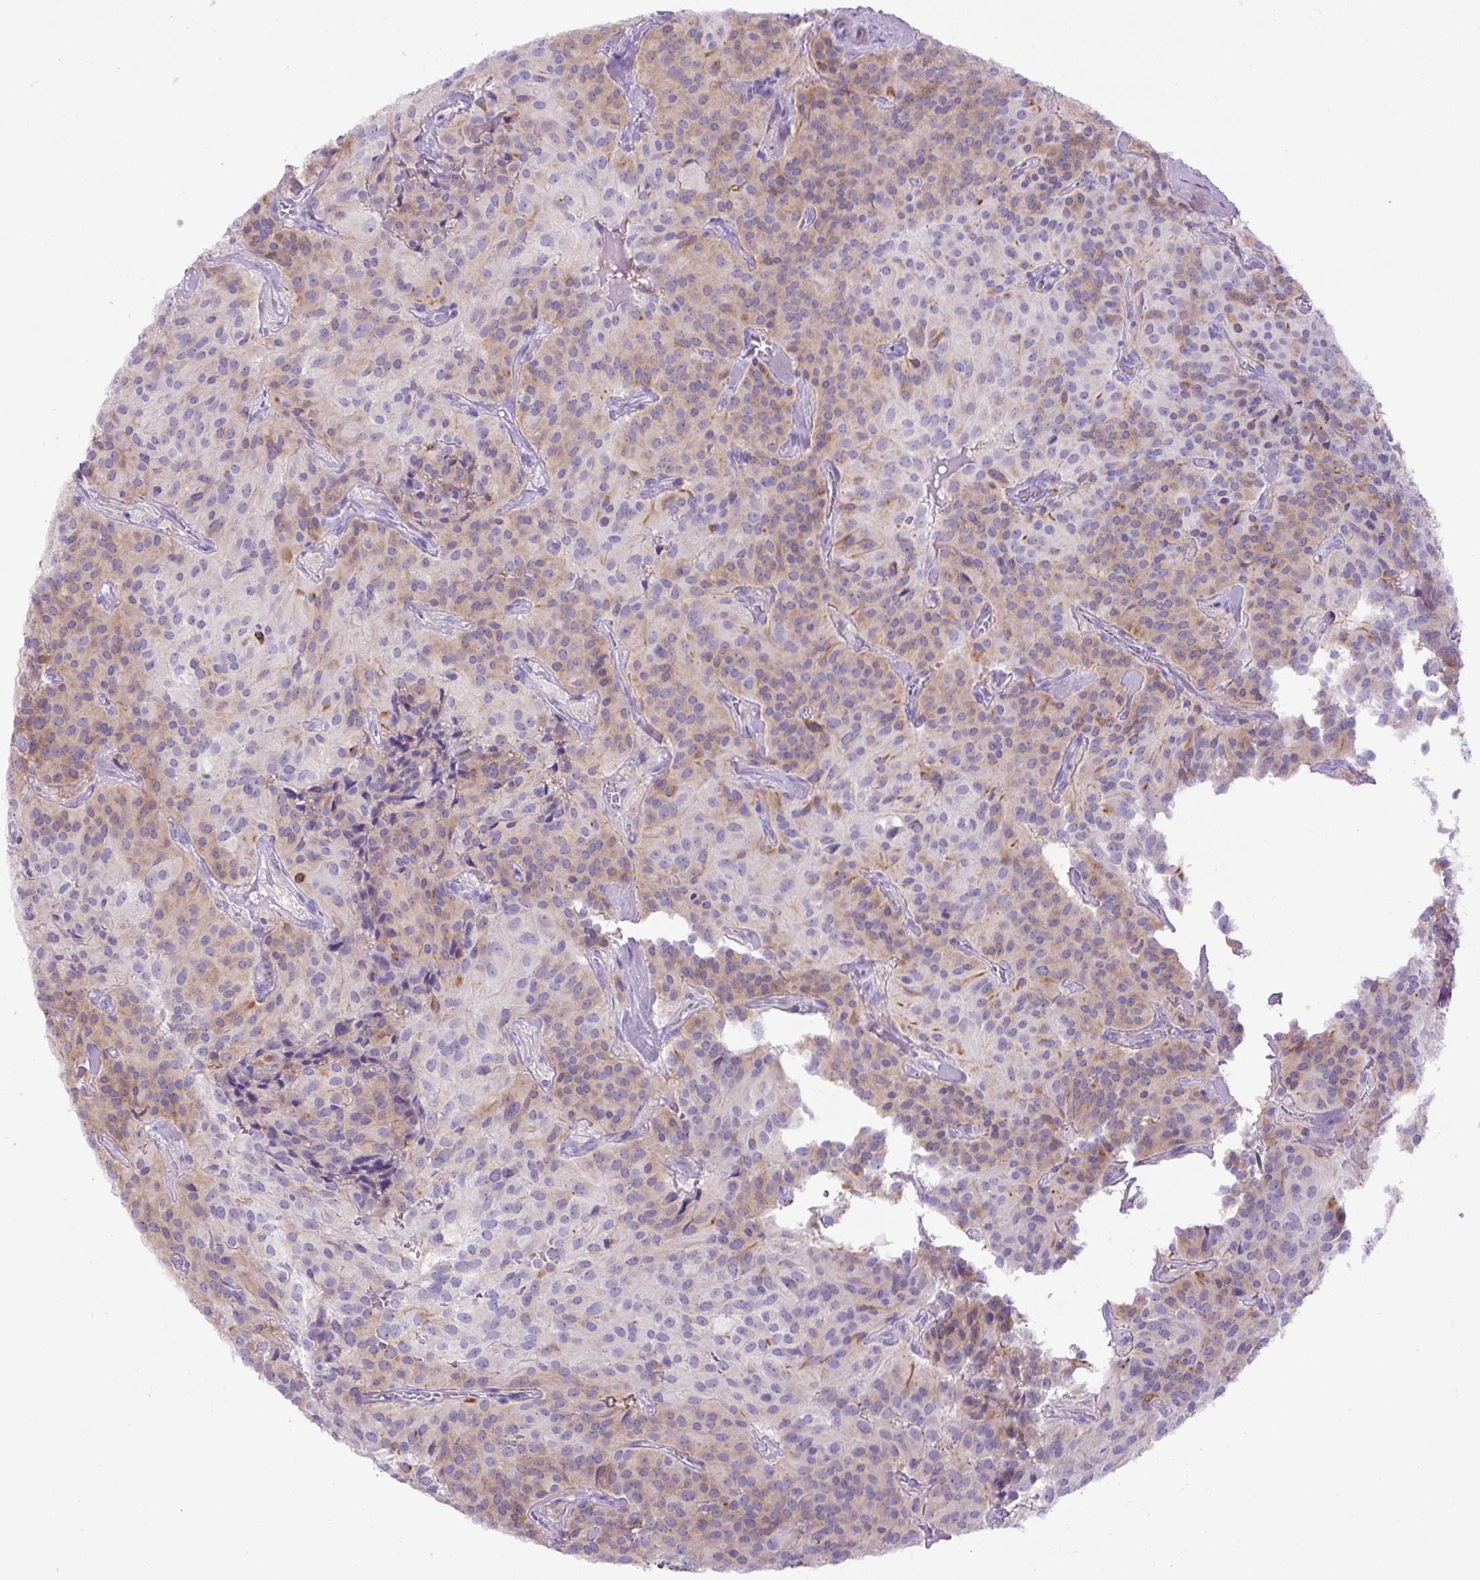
{"staining": {"intensity": "weak", "quantity": "25%-75%", "location": "cytoplasmic/membranous"}, "tissue": "glioma", "cell_type": "Tumor cells", "image_type": "cancer", "snomed": [{"axis": "morphology", "description": "Glioma, malignant, Low grade"}, {"axis": "topography", "description": "Brain"}], "caption": "Immunohistochemical staining of human glioma displays low levels of weak cytoplasmic/membranous staining in about 25%-75% of tumor cells.", "gene": "SPTBN5", "patient": {"sex": "male", "age": 42}}